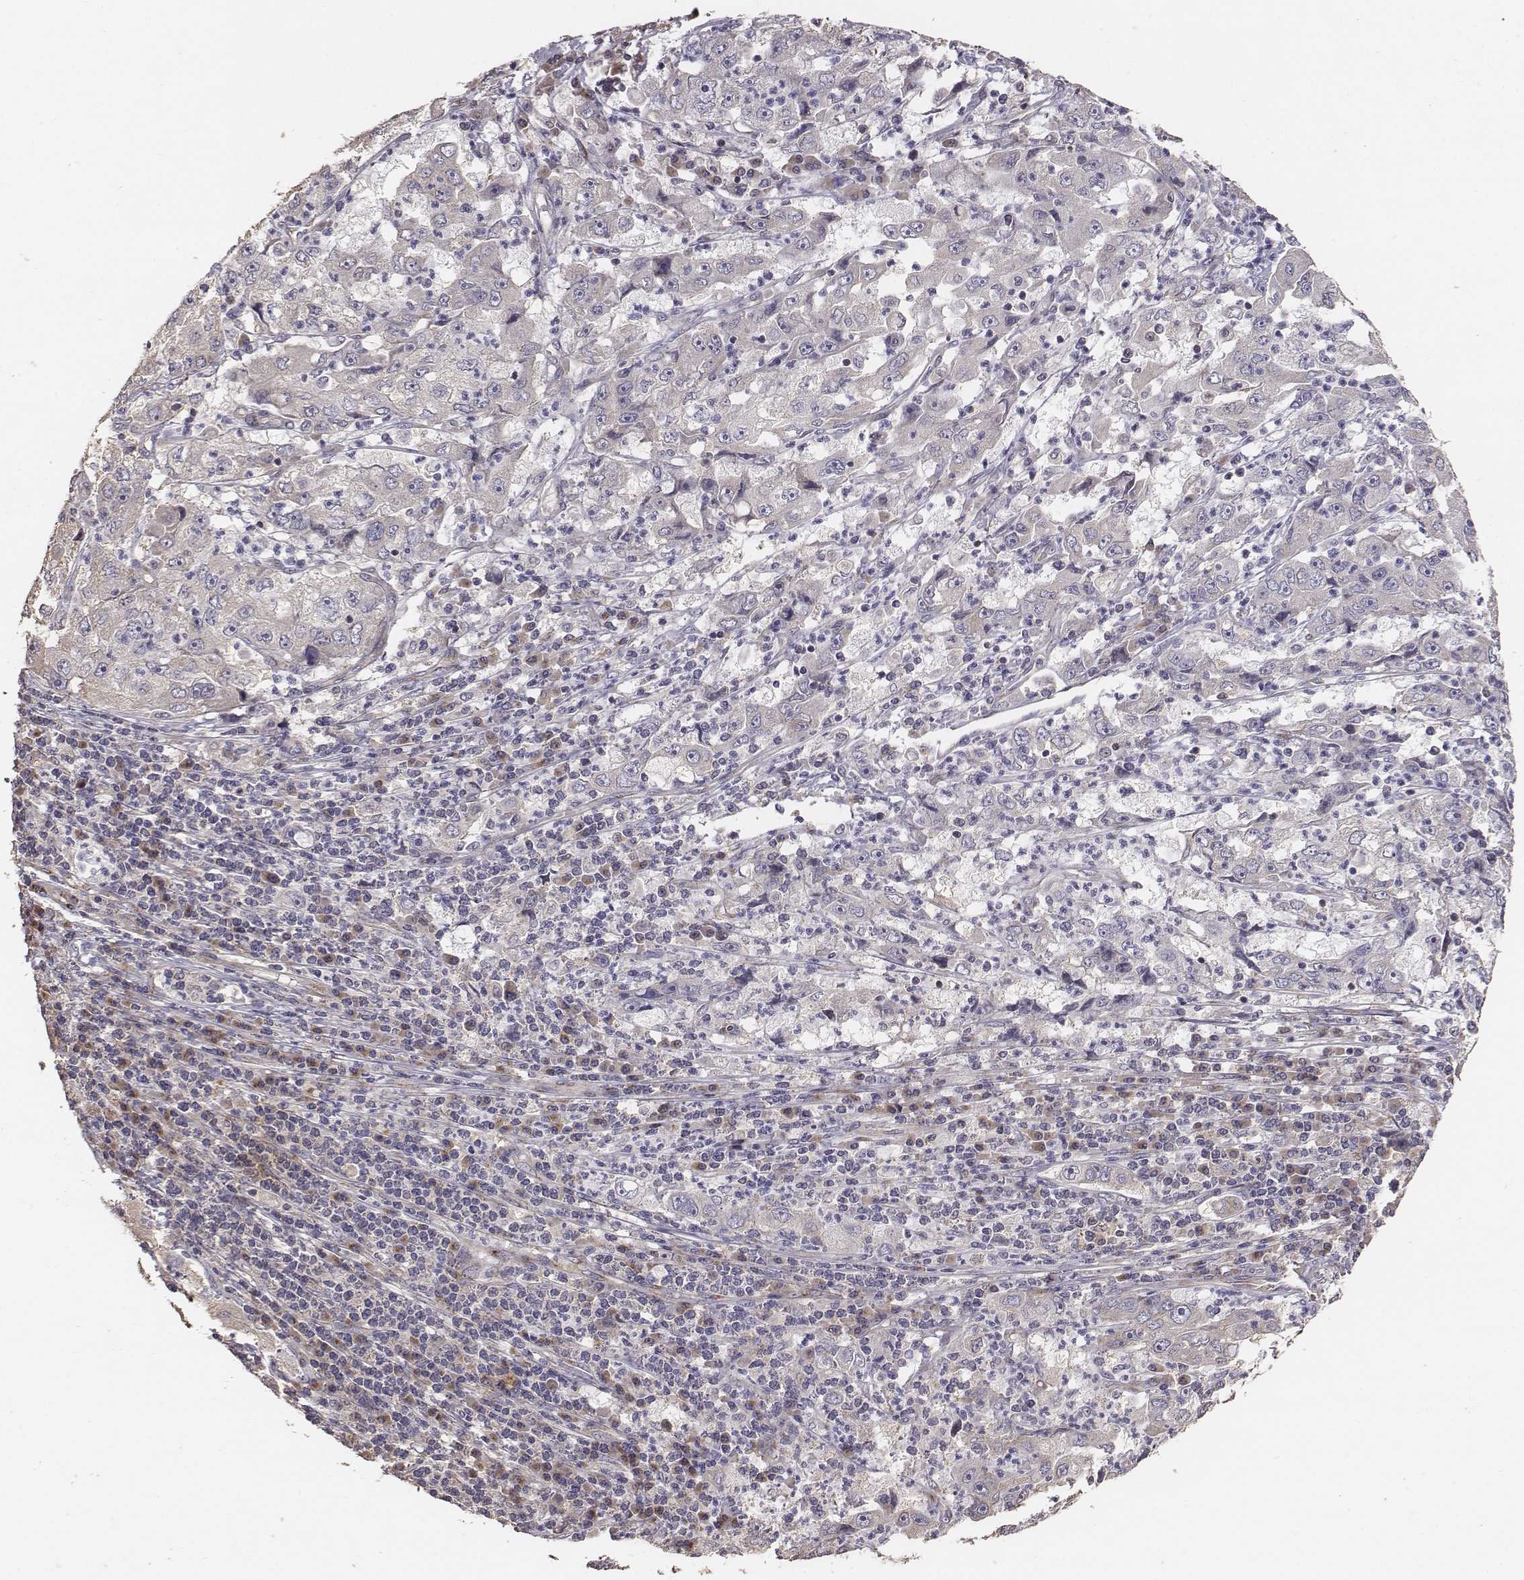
{"staining": {"intensity": "negative", "quantity": "none", "location": "none"}, "tissue": "cervical cancer", "cell_type": "Tumor cells", "image_type": "cancer", "snomed": [{"axis": "morphology", "description": "Squamous cell carcinoma, NOS"}, {"axis": "topography", "description": "Cervix"}], "caption": "Image shows no significant protein staining in tumor cells of cervical squamous cell carcinoma. (DAB immunohistochemistry (IHC), high magnification).", "gene": "AP1B1", "patient": {"sex": "female", "age": 36}}